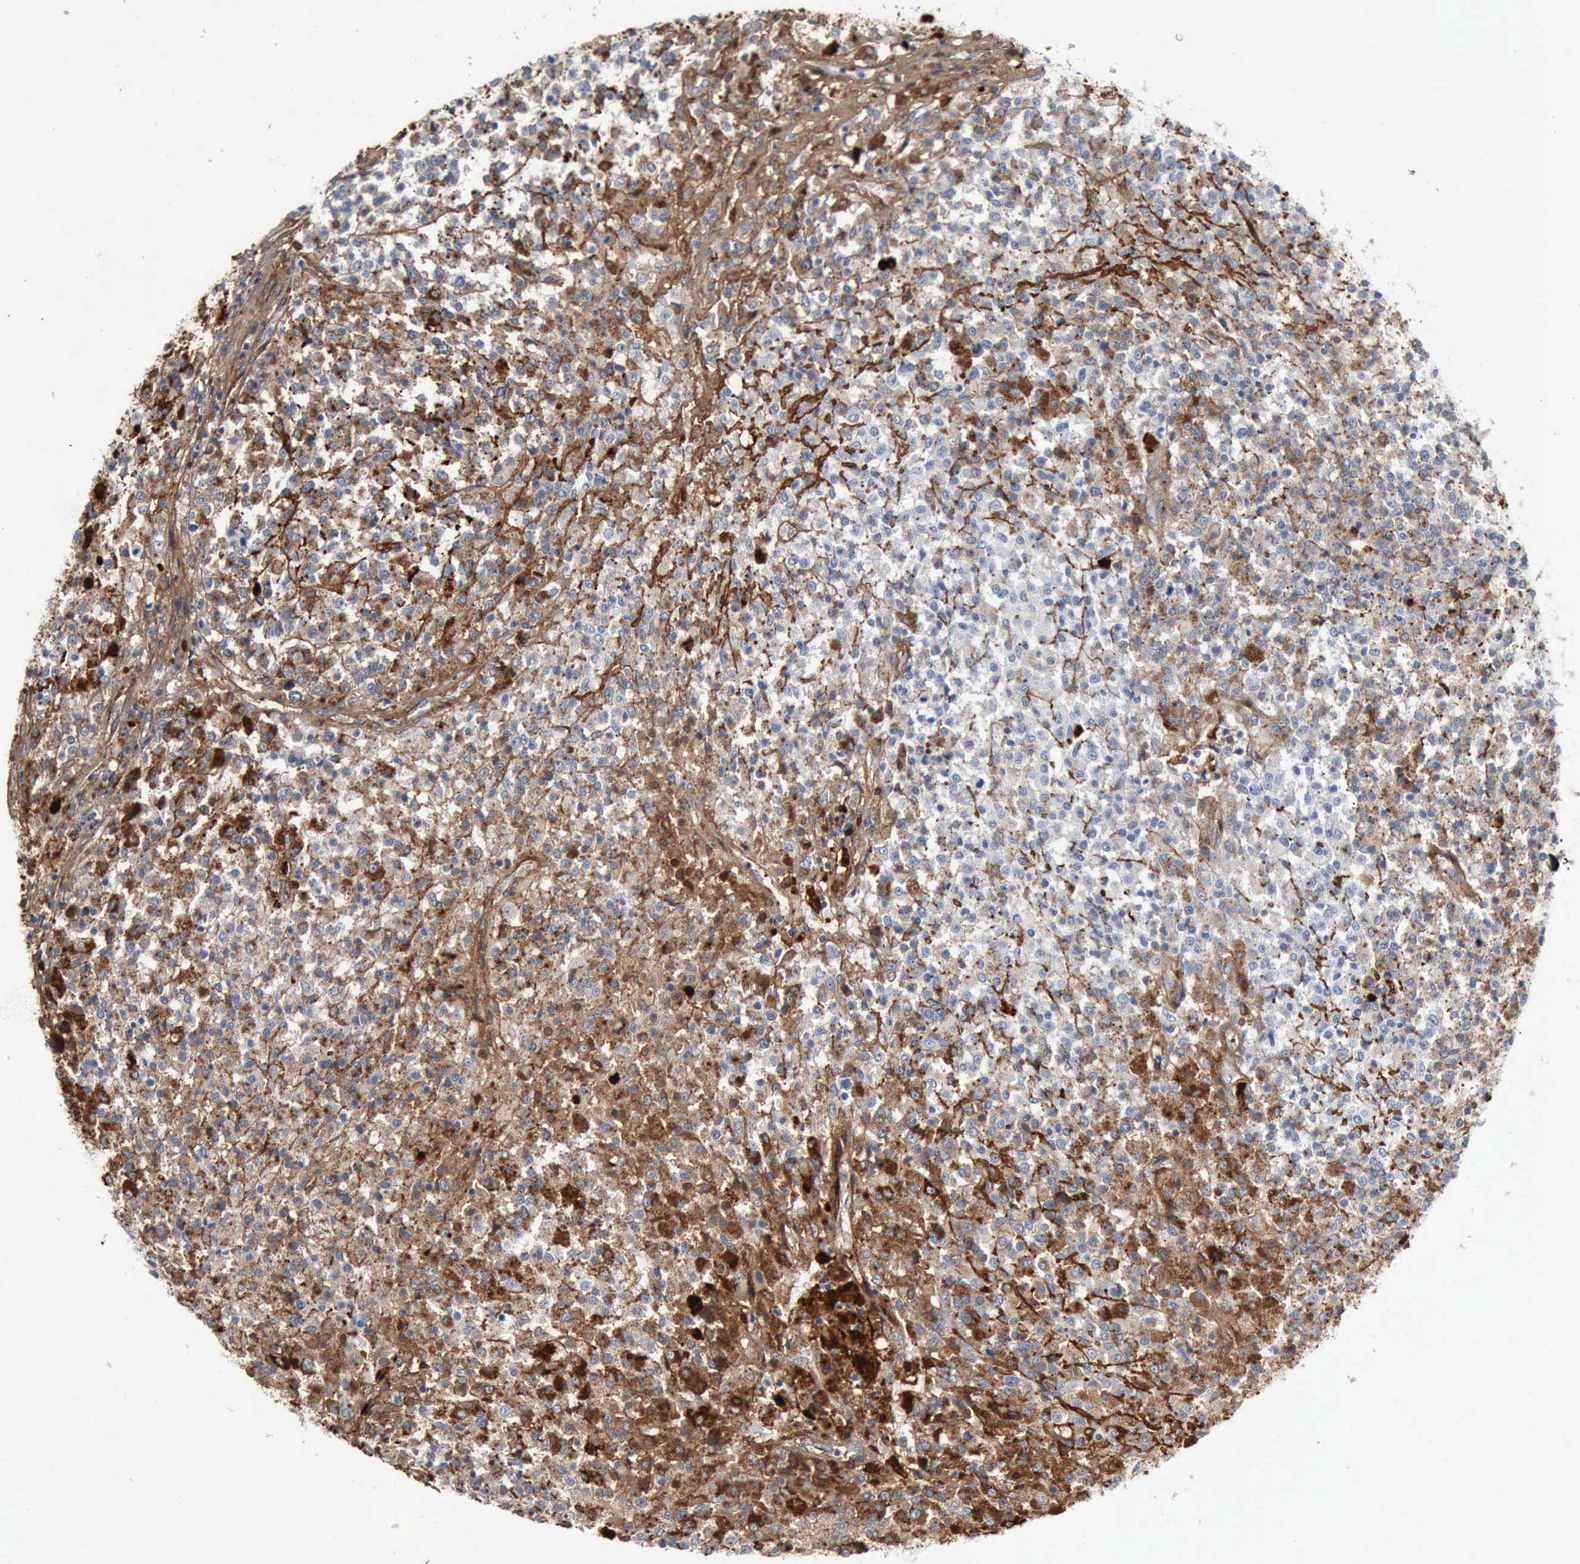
{"staining": {"intensity": "moderate", "quantity": "25%-75%", "location": "cytoplasmic/membranous"}, "tissue": "testis cancer", "cell_type": "Tumor cells", "image_type": "cancer", "snomed": [{"axis": "morphology", "description": "Seminoma, NOS"}, {"axis": "topography", "description": "Testis"}], "caption": "The histopathology image displays staining of testis cancer (seminoma), revealing moderate cytoplasmic/membranous protein staining (brown color) within tumor cells.", "gene": "FN1", "patient": {"sex": "male", "age": 59}}